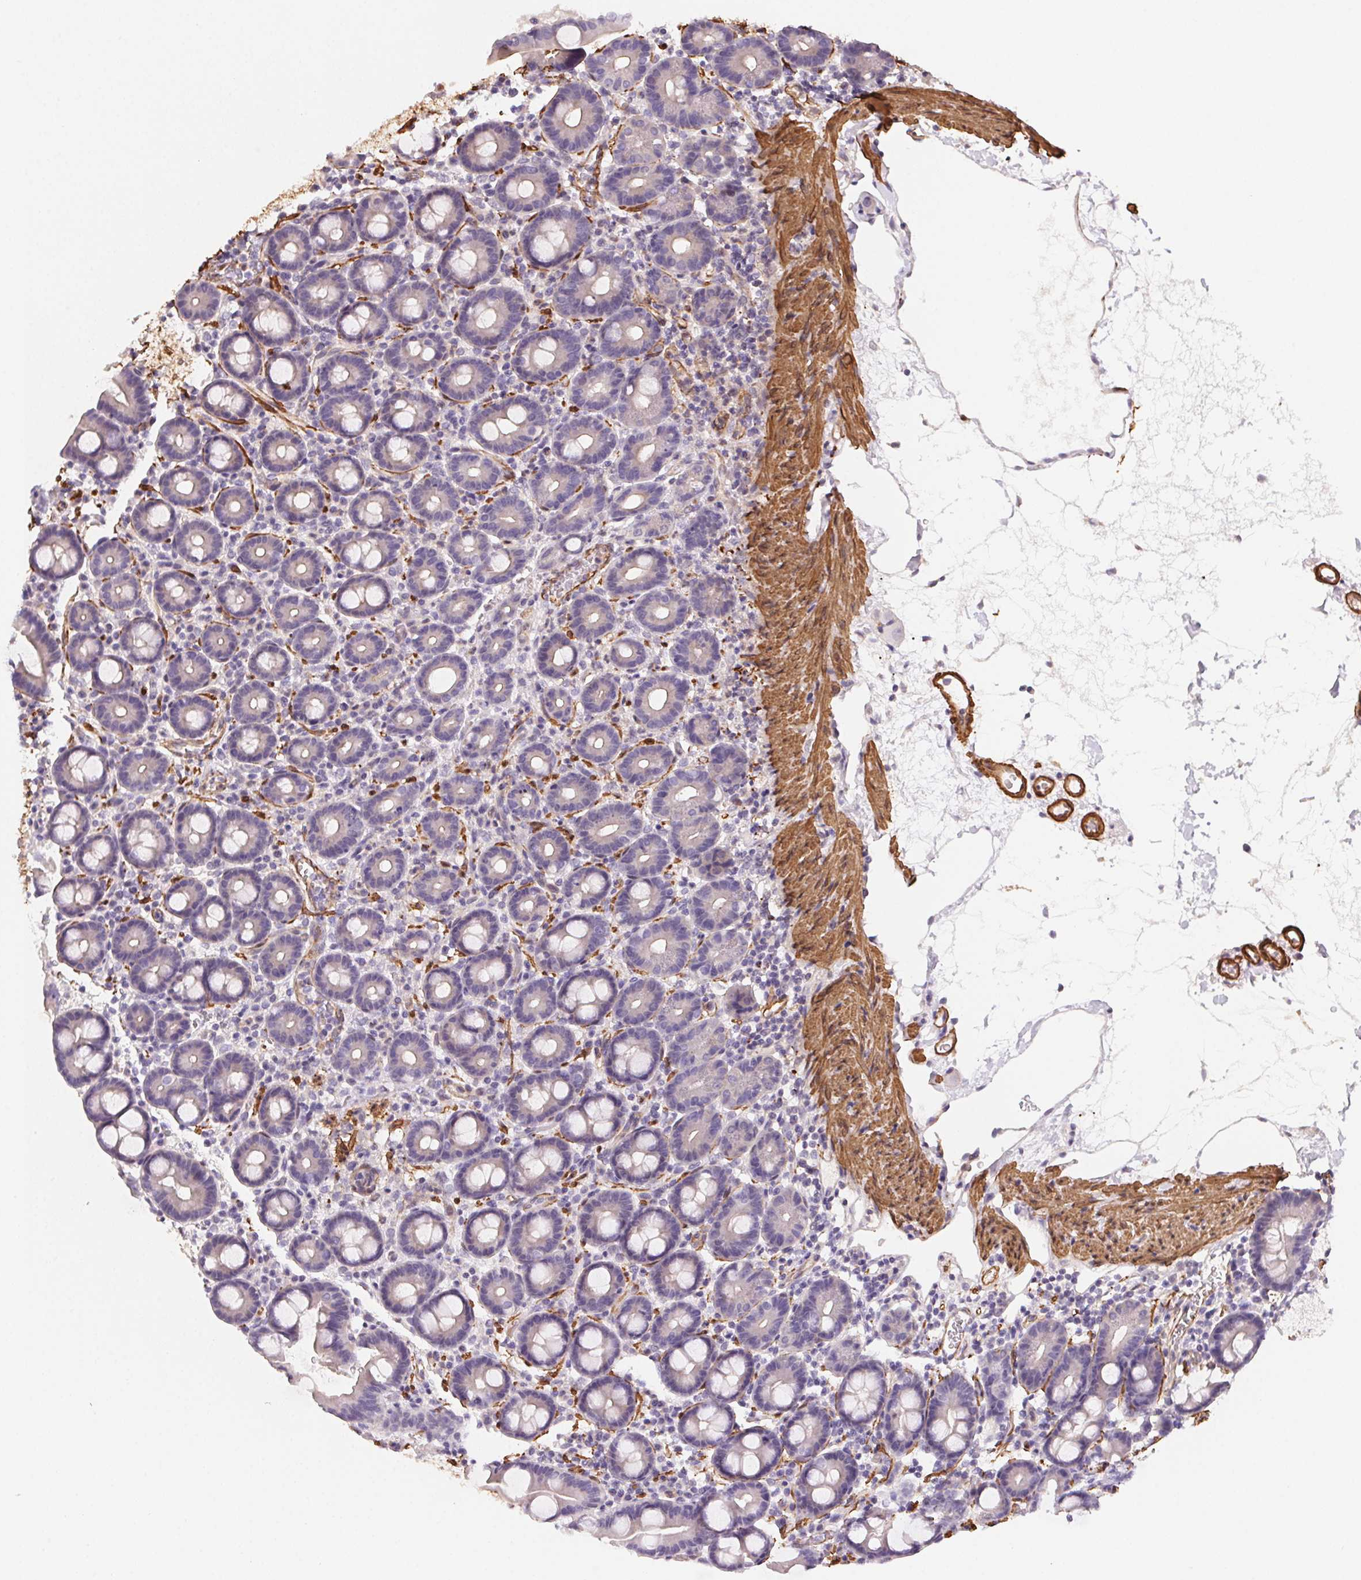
{"staining": {"intensity": "negative", "quantity": "none", "location": "none"}, "tissue": "duodenum", "cell_type": "Glandular cells", "image_type": "normal", "snomed": [{"axis": "morphology", "description": "Normal tissue, NOS"}, {"axis": "topography", "description": "Pancreas"}, {"axis": "topography", "description": "Duodenum"}], "caption": "The immunohistochemistry (IHC) photomicrograph has no significant staining in glandular cells of duodenum. (Stains: DAB (3,3'-diaminobenzidine) immunohistochemistry (IHC) with hematoxylin counter stain, Microscopy: brightfield microscopy at high magnification).", "gene": "GPX8", "patient": {"sex": "male", "age": 59}}